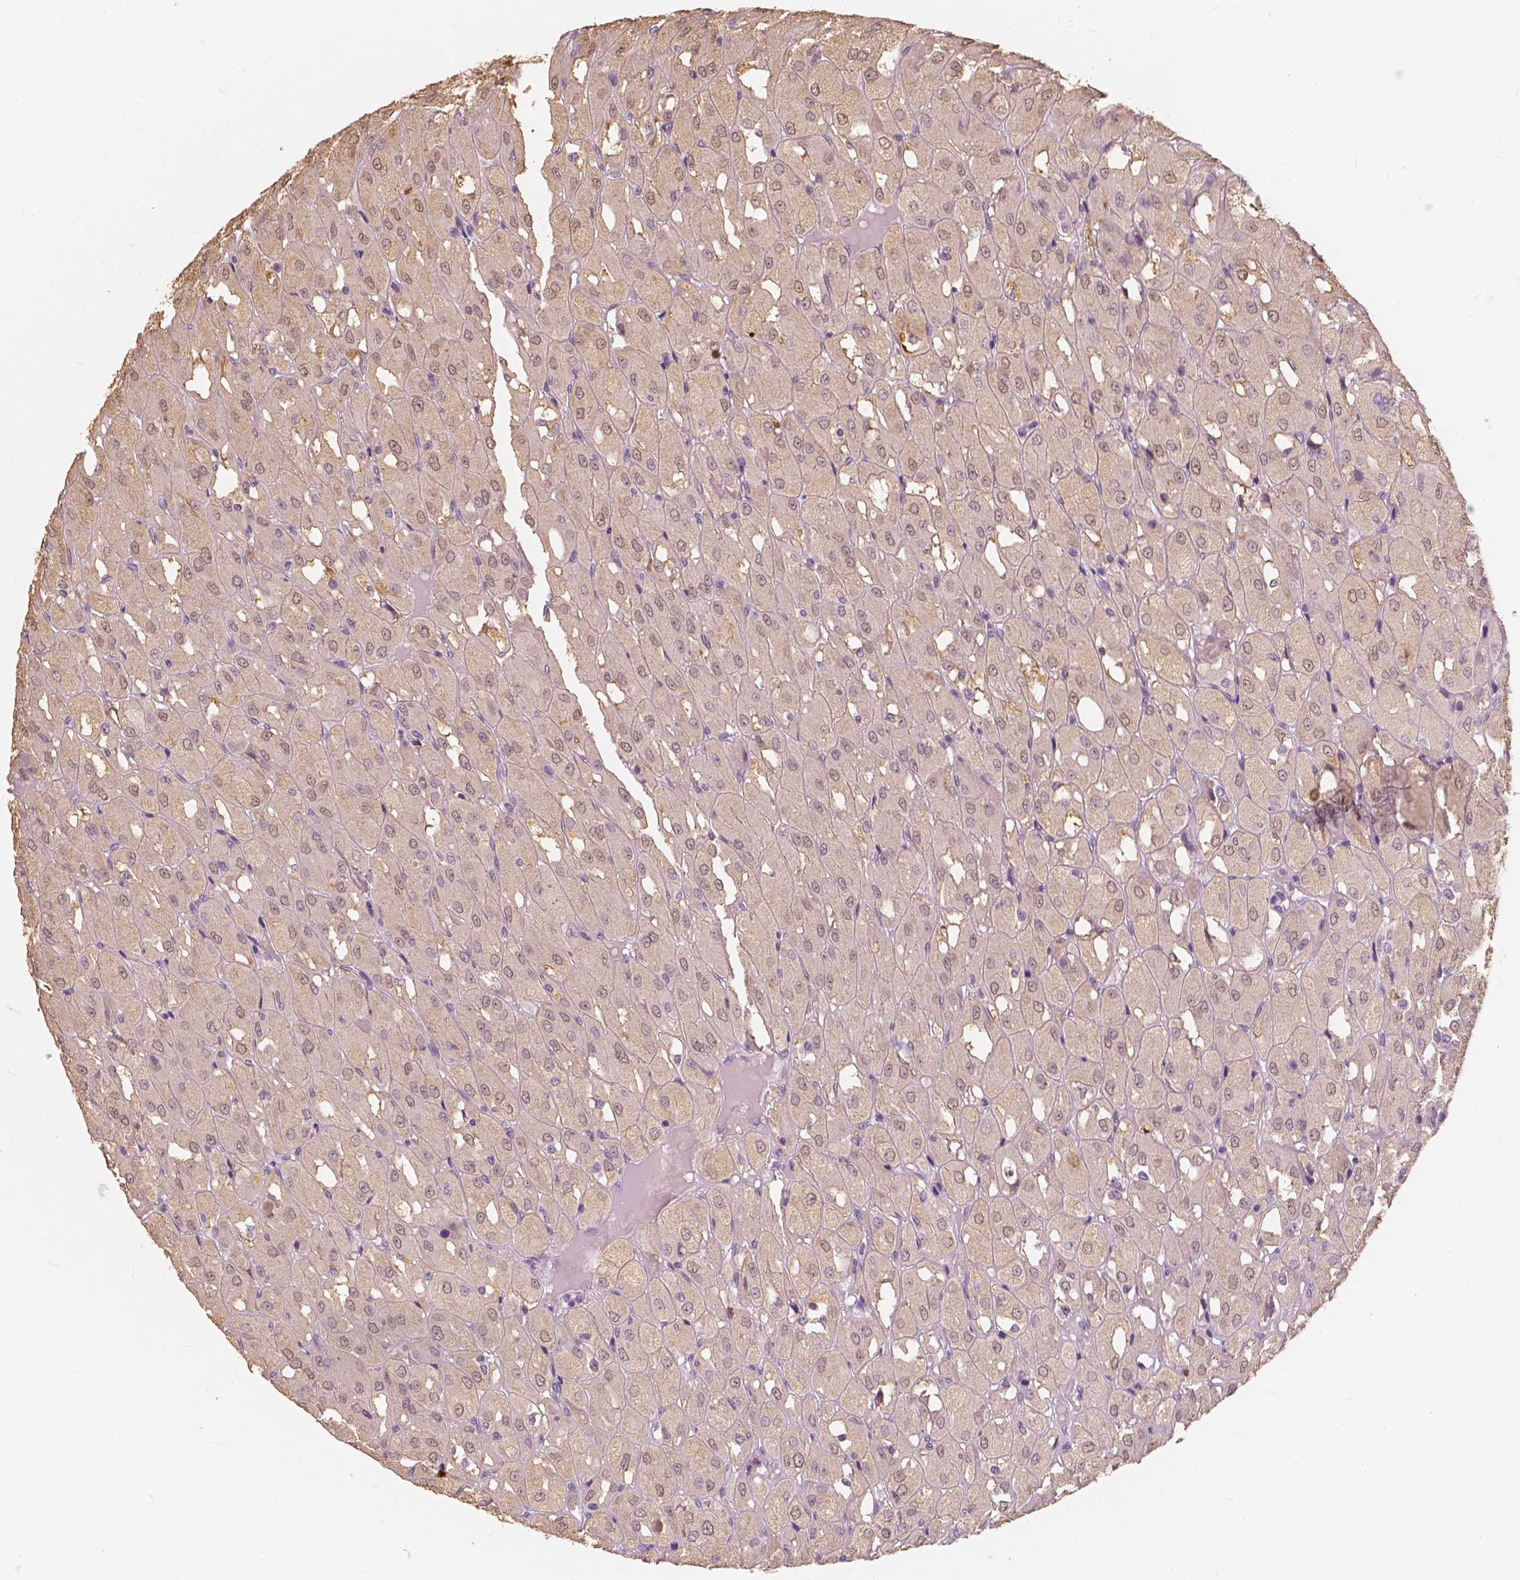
{"staining": {"intensity": "weak", "quantity": "25%-75%", "location": "cytoplasmic/membranous,nuclear"}, "tissue": "renal cancer", "cell_type": "Tumor cells", "image_type": "cancer", "snomed": [{"axis": "morphology", "description": "Adenocarcinoma, NOS"}, {"axis": "topography", "description": "Kidney"}], "caption": "Weak cytoplasmic/membranous and nuclear protein positivity is appreciated in approximately 25%-75% of tumor cells in renal adenocarcinoma.", "gene": "SAT2", "patient": {"sex": "male", "age": 72}}